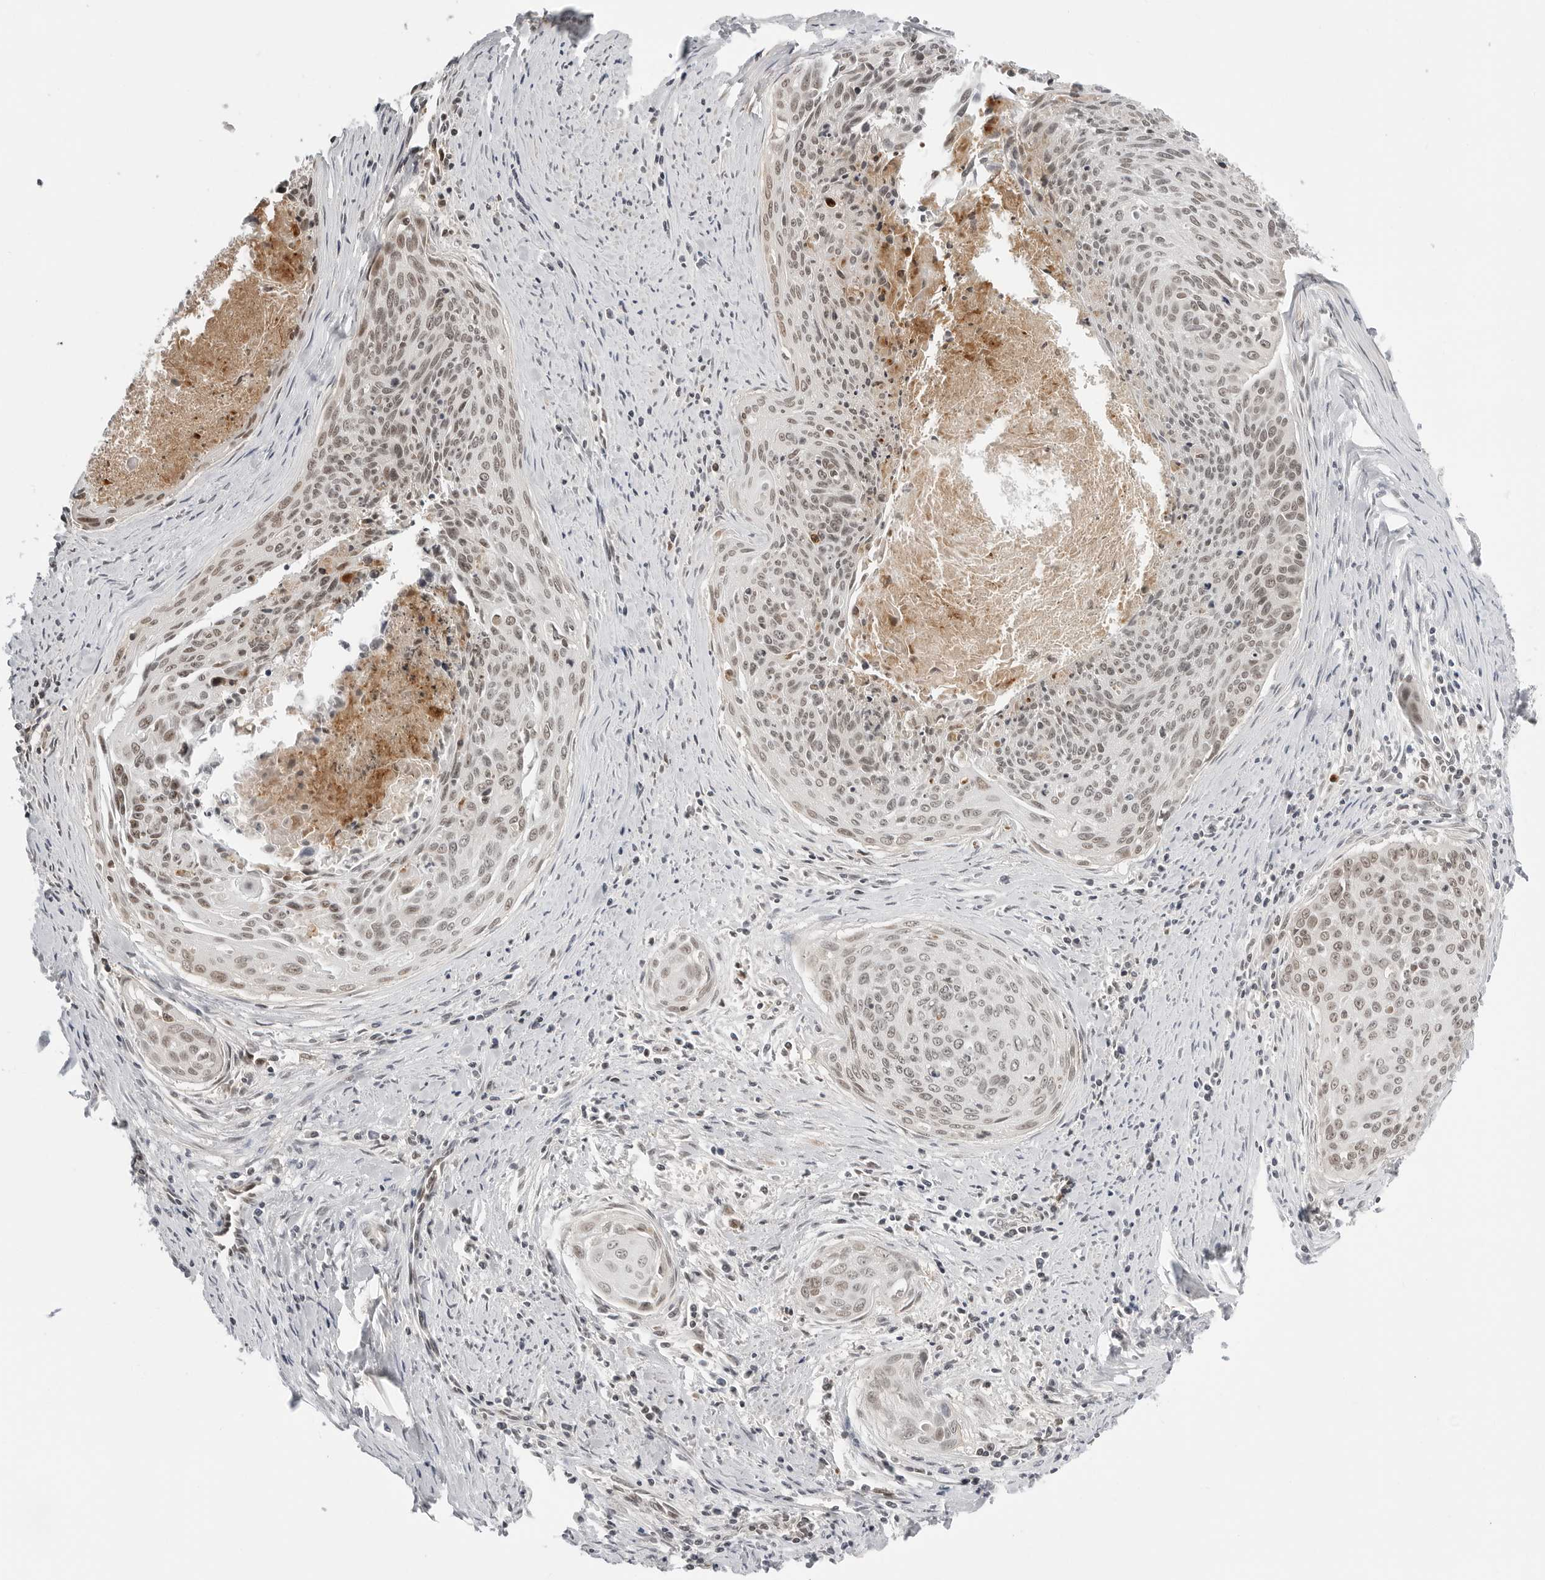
{"staining": {"intensity": "weak", "quantity": ">75%", "location": "nuclear"}, "tissue": "cervical cancer", "cell_type": "Tumor cells", "image_type": "cancer", "snomed": [{"axis": "morphology", "description": "Squamous cell carcinoma, NOS"}, {"axis": "topography", "description": "Cervix"}], "caption": "Squamous cell carcinoma (cervical) stained with a brown dye exhibits weak nuclear positive staining in about >75% of tumor cells.", "gene": "C8orf33", "patient": {"sex": "female", "age": 55}}